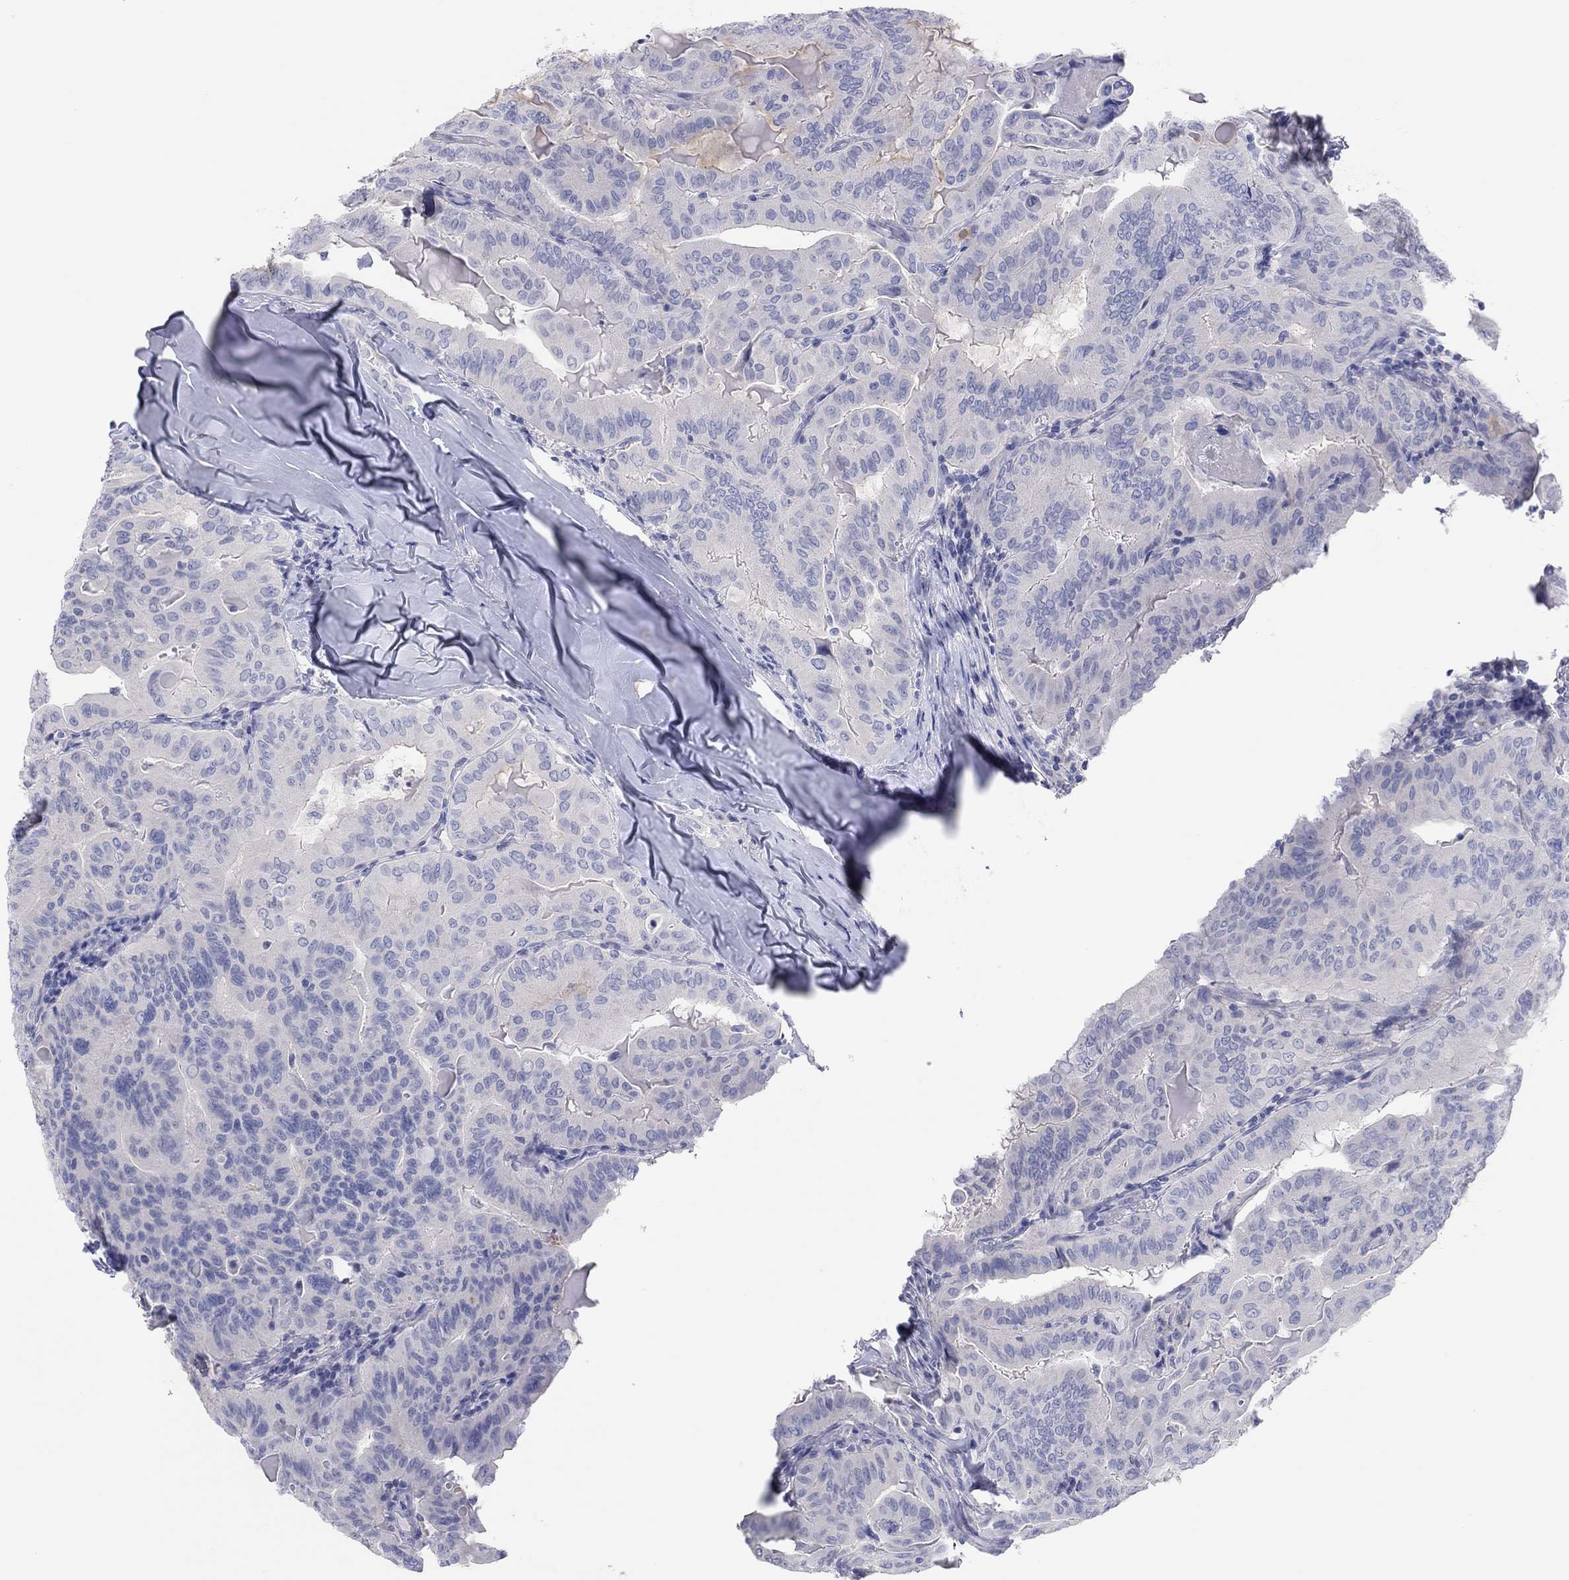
{"staining": {"intensity": "negative", "quantity": "none", "location": "none"}, "tissue": "thyroid cancer", "cell_type": "Tumor cells", "image_type": "cancer", "snomed": [{"axis": "morphology", "description": "Papillary adenocarcinoma, NOS"}, {"axis": "topography", "description": "Thyroid gland"}], "caption": "The histopathology image reveals no significant expression in tumor cells of thyroid cancer.", "gene": "CPNE6", "patient": {"sex": "female", "age": 68}}